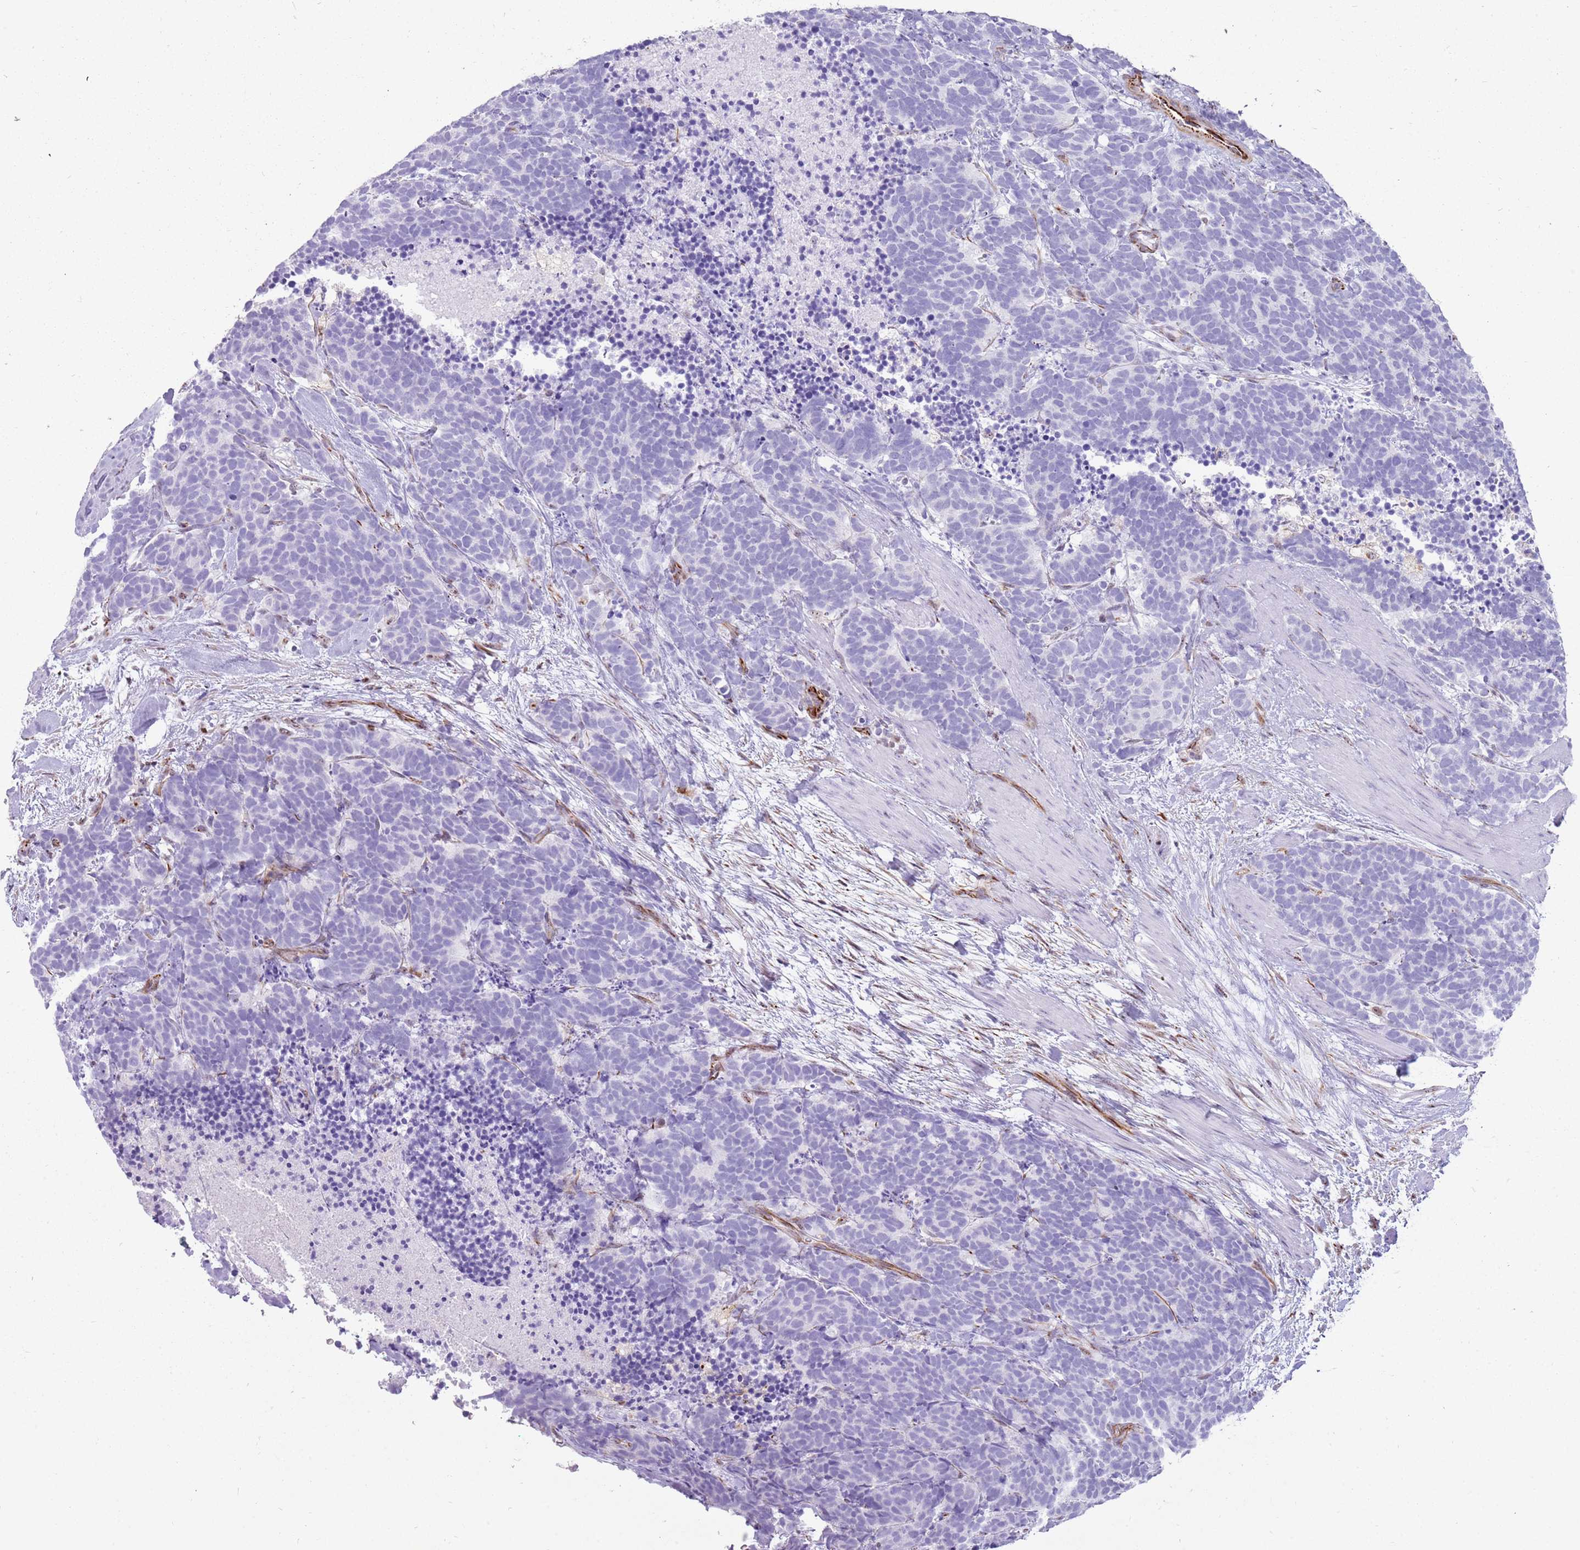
{"staining": {"intensity": "negative", "quantity": "none", "location": "none"}, "tissue": "carcinoid", "cell_type": "Tumor cells", "image_type": "cancer", "snomed": [{"axis": "morphology", "description": "Carcinoma, NOS"}, {"axis": "morphology", "description": "Carcinoid, malignant, NOS"}, {"axis": "topography", "description": "Prostate"}], "caption": "DAB immunohistochemical staining of carcinoid demonstrates no significant expression in tumor cells. Nuclei are stained in blue.", "gene": "NBPF3", "patient": {"sex": "male", "age": 57}}